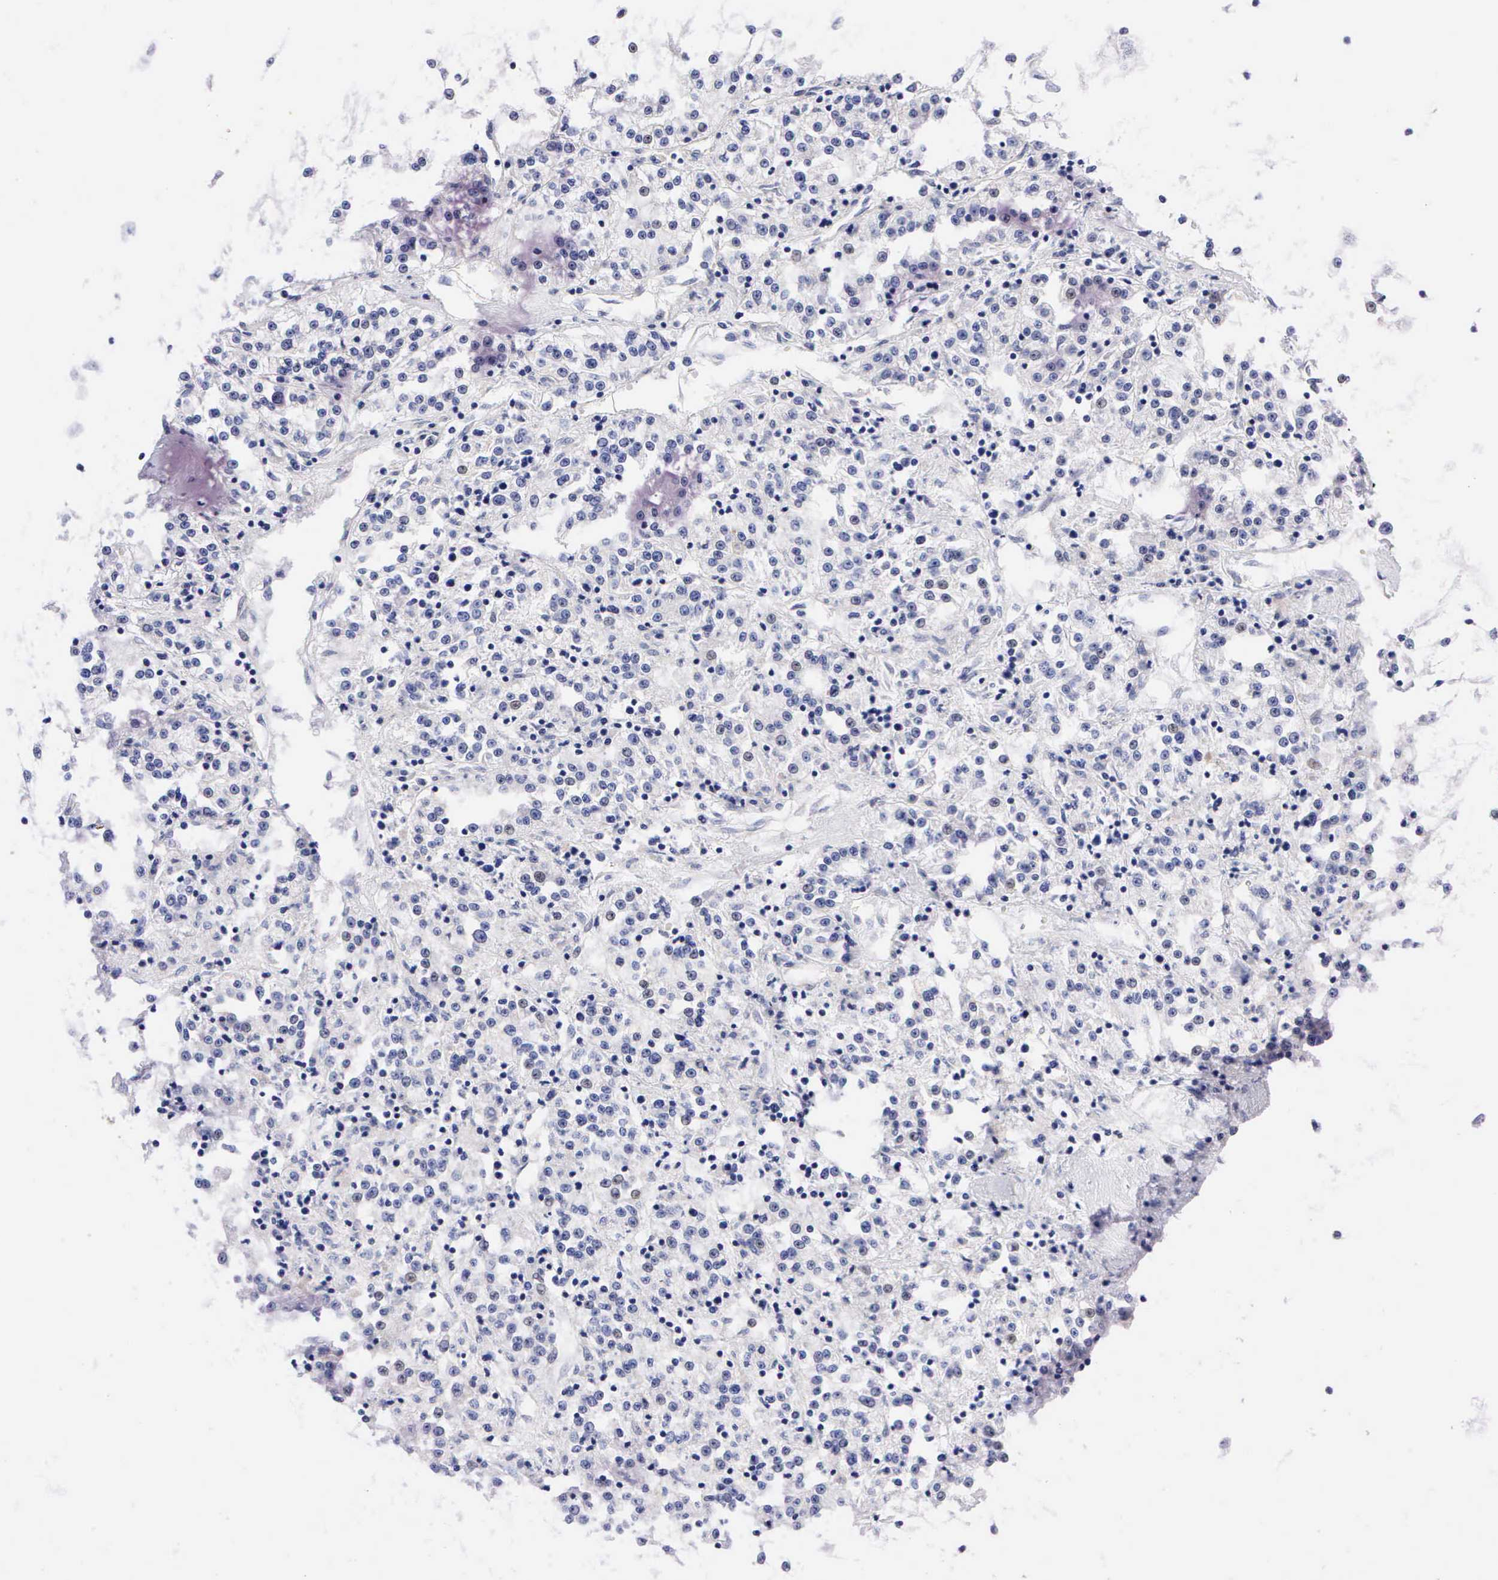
{"staining": {"intensity": "negative", "quantity": "none", "location": "none"}, "tissue": "renal cancer", "cell_type": "Tumor cells", "image_type": "cancer", "snomed": [{"axis": "morphology", "description": "Adenocarcinoma, NOS"}, {"axis": "topography", "description": "Kidney"}], "caption": "Tumor cells are negative for protein expression in human renal adenocarcinoma.", "gene": "PGR", "patient": {"sex": "female", "age": 76}}